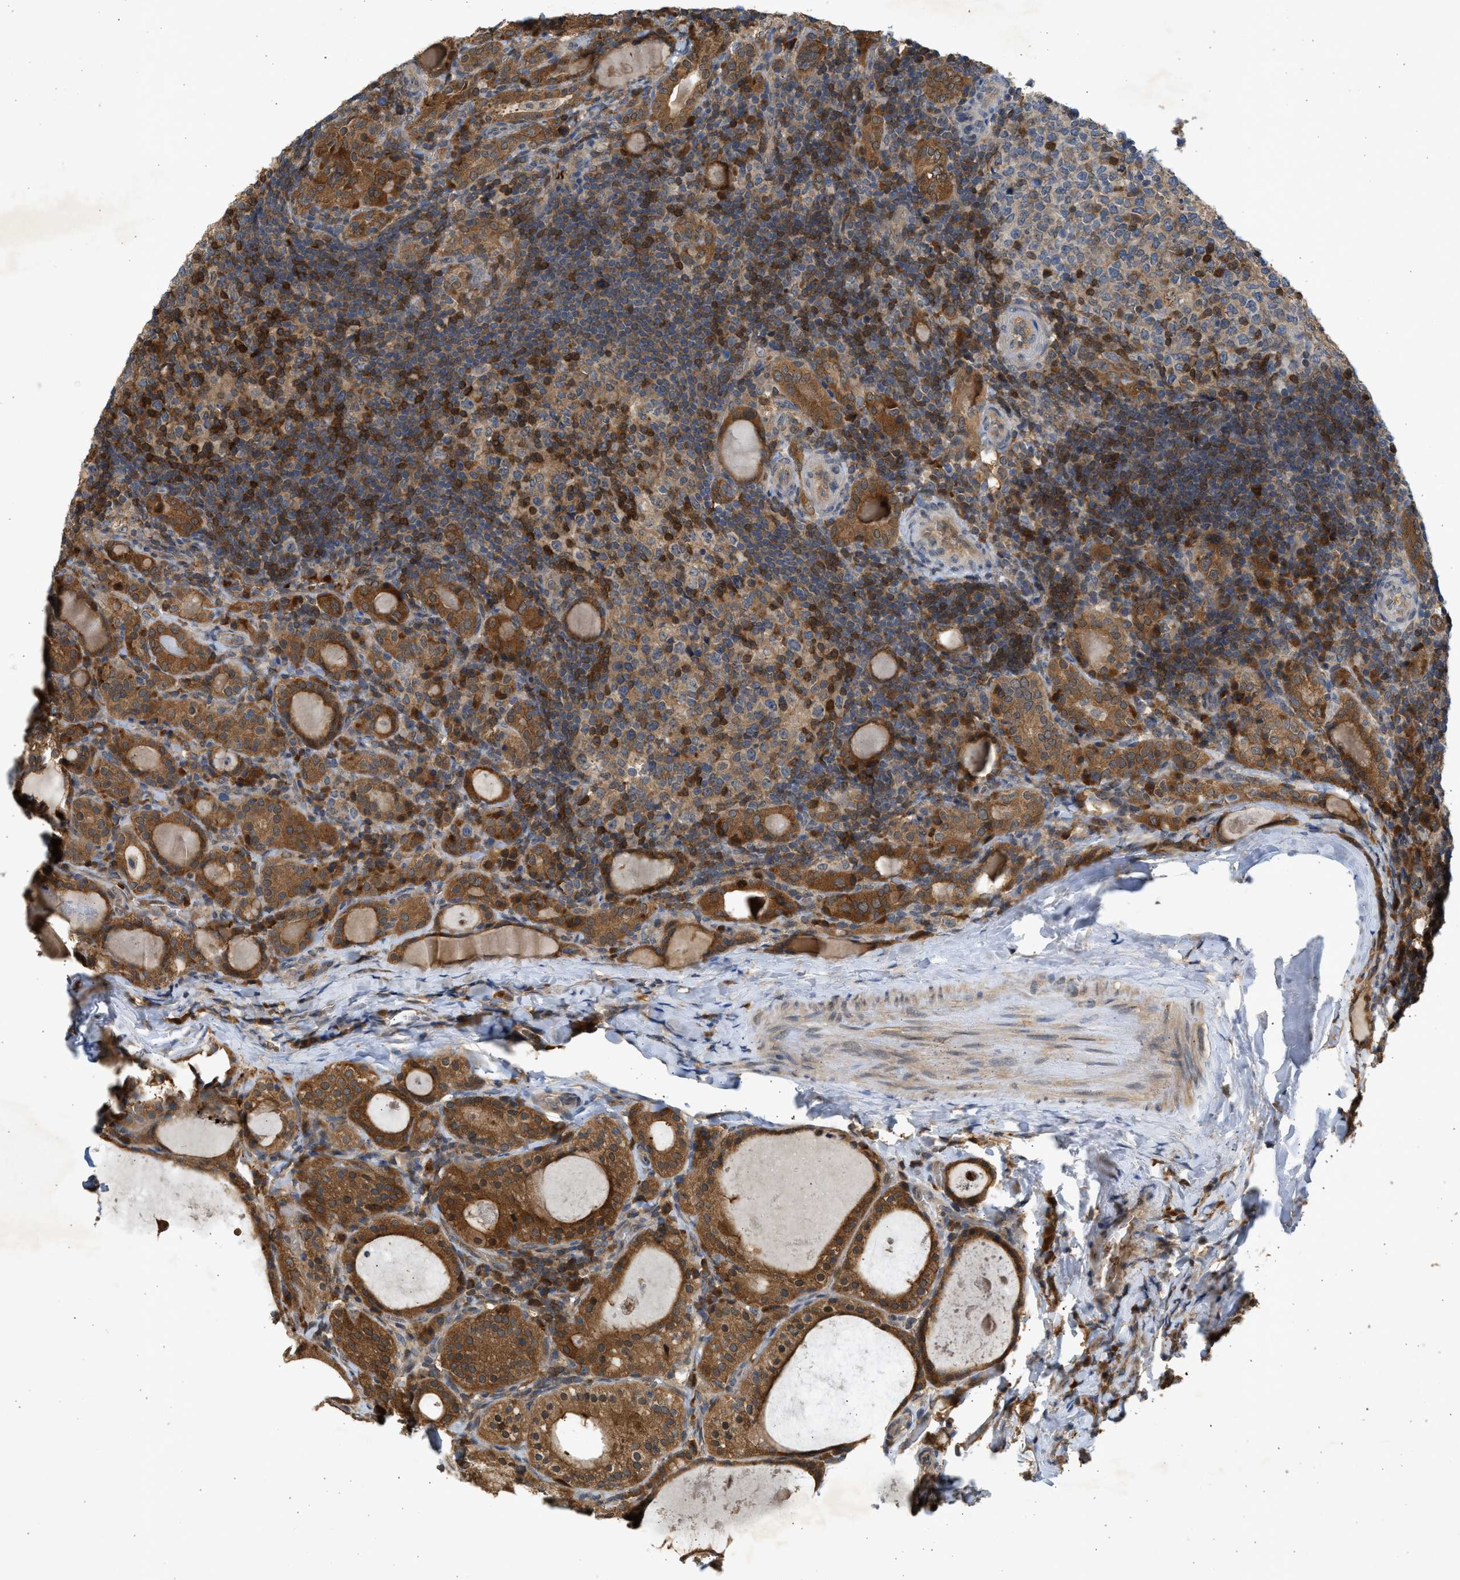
{"staining": {"intensity": "moderate", "quantity": ">75%", "location": "cytoplasmic/membranous"}, "tissue": "thyroid cancer", "cell_type": "Tumor cells", "image_type": "cancer", "snomed": [{"axis": "morphology", "description": "Papillary adenocarcinoma, NOS"}, {"axis": "topography", "description": "Thyroid gland"}], "caption": "A brown stain labels moderate cytoplasmic/membranous expression of a protein in thyroid papillary adenocarcinoma tumor cells.", "gene": "MAPK7", "patient": {"sex": "female", "age": 42}}